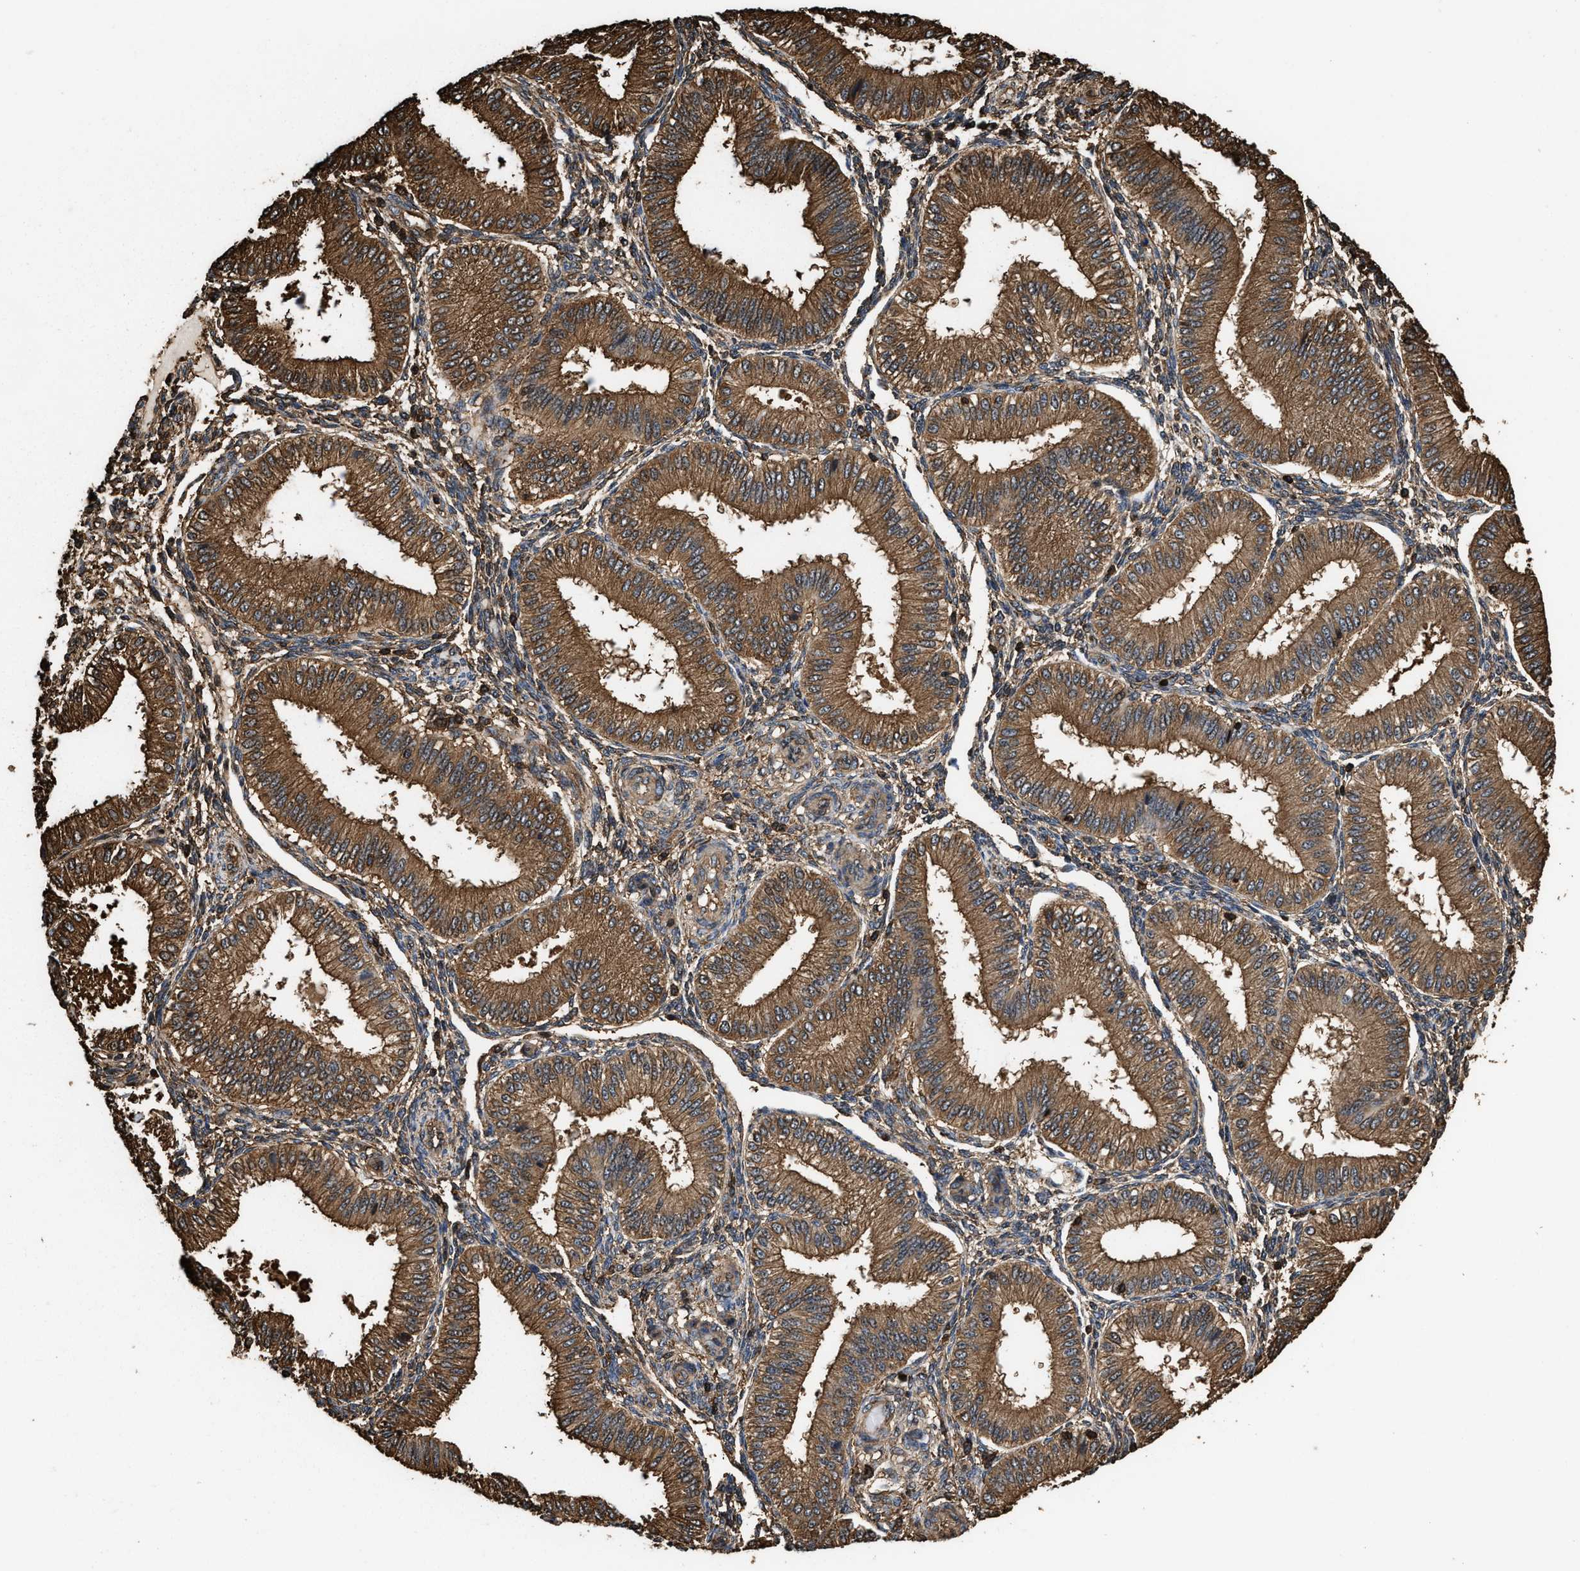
{"staining": {"intensity": "moderate", "quantity": "25%-75%", "location": "cytoplasmic/membranous"}, "tissue": "endometrium", "cell_type": "Cells in endometrial stroma", "image_type": "normal", "snomed": [{"axis": "morphology", "description": "Normal tissue, NOS"}, {"axis": "topography", "description": "Endometrium"}], "caption": "Immunohistochemistry histopathology image of benign endometrium stained for a protein (brown), which reveals medium levels of moderate cytoplasmic/membranous staining in approximately 25%-75% of cells in endometrial stroma.", "gene": "KBTBD2", "patient": {"sex": "female", "age": 39}}